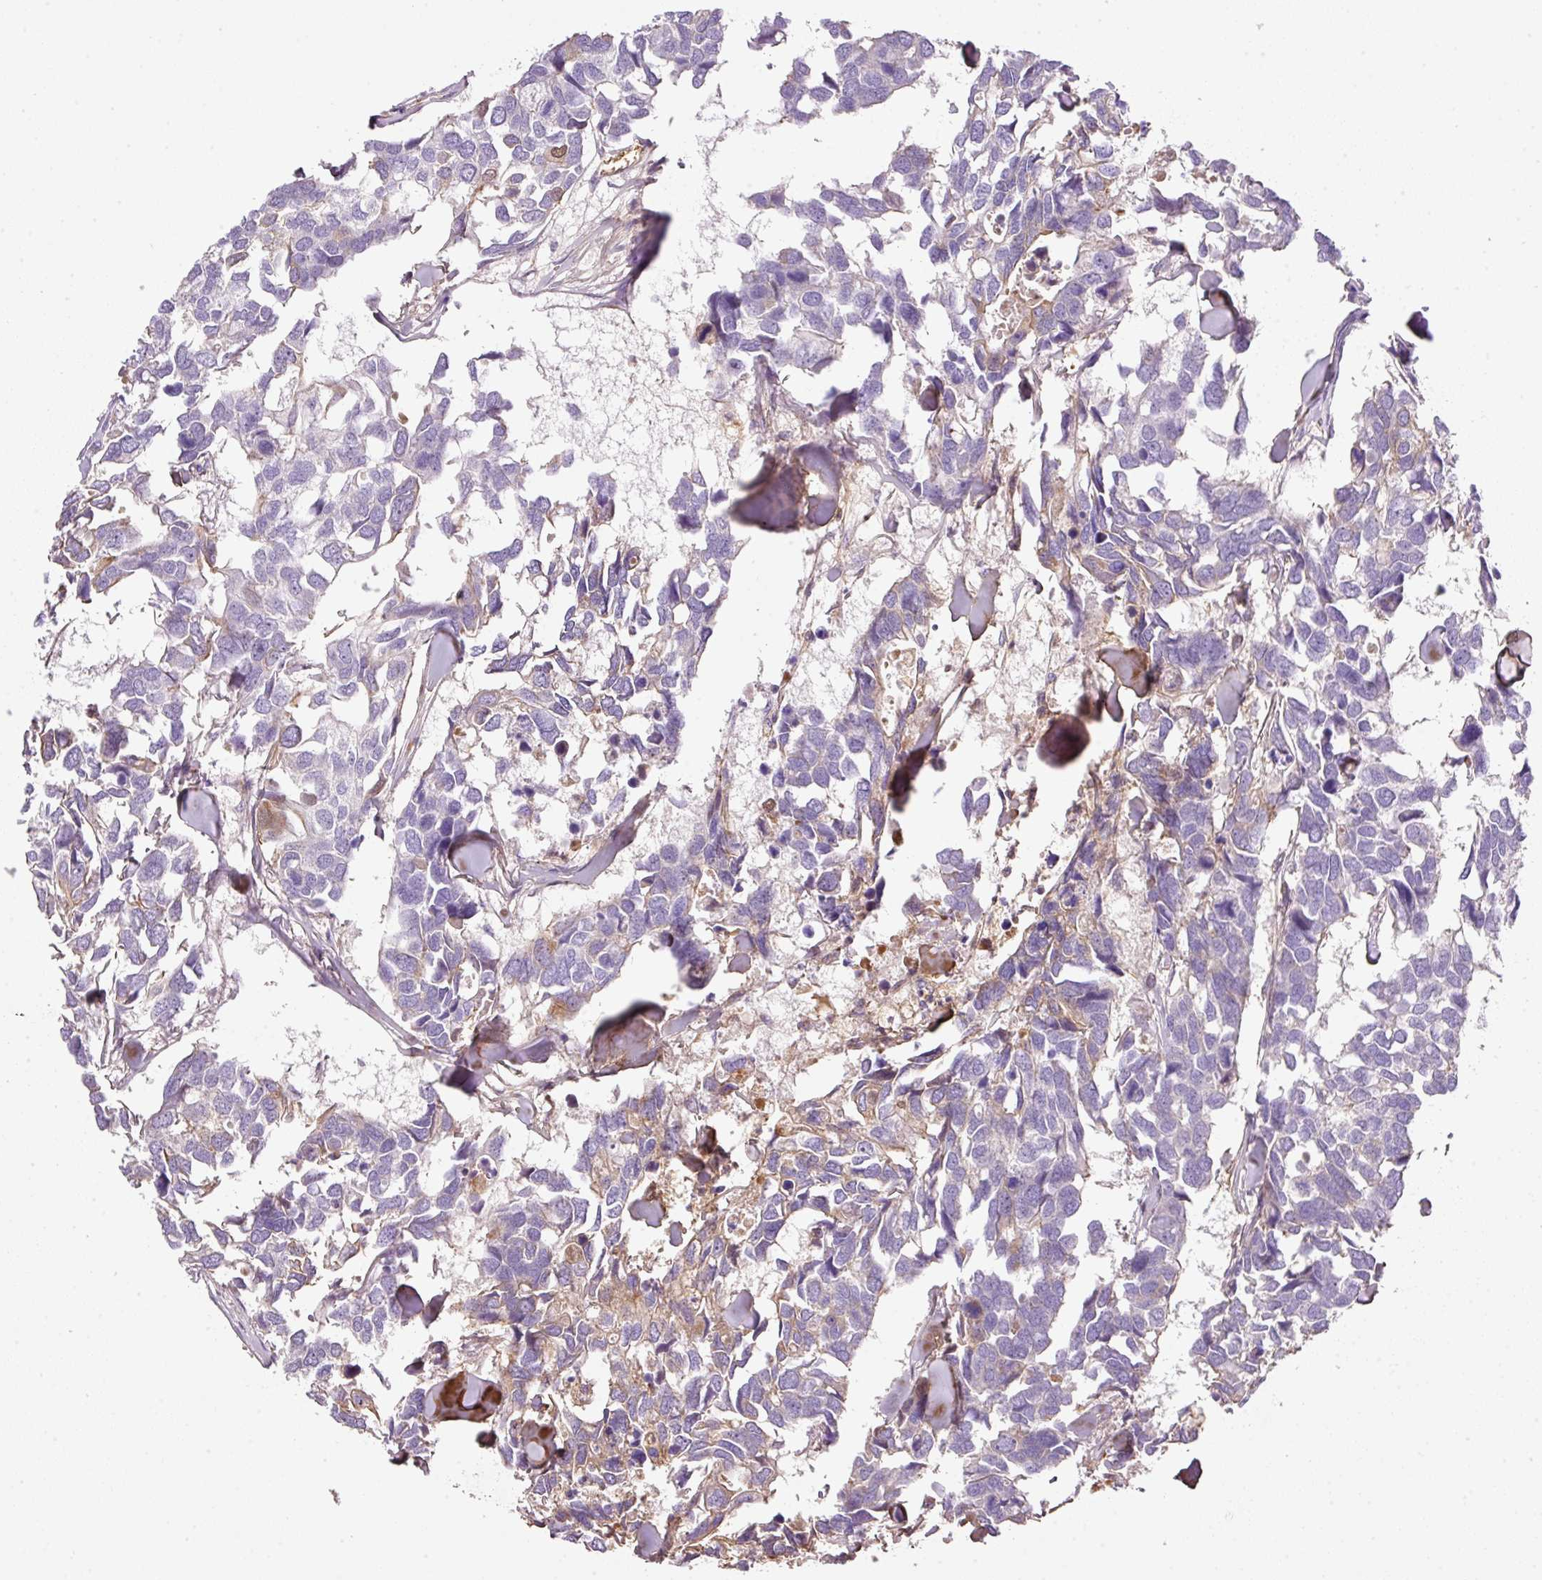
{"staining": {"intensity": "negative", "quantity": "none", "location": "none"}, "tissue": "breast cancer", "cell_type": "Tumor cells", "image_type": "cancer", "snomed": [{"axis": "morphology", "description": "Duct carcinoma"}, {"axis": "topography", "description": "Breast"}], "caption": "This photomicrograph is of invasive ductal carcinoma (breast) stained with IHC to label a protein in brown with the nuclei are counter-stained blue. There is no staining in tumor cells. The staining is performed using DAB brown chromogen with nuclei counter-stained in using hematoxylin.", "gene": "SOS2", "patient": {"sex": "female", "age": 83}}